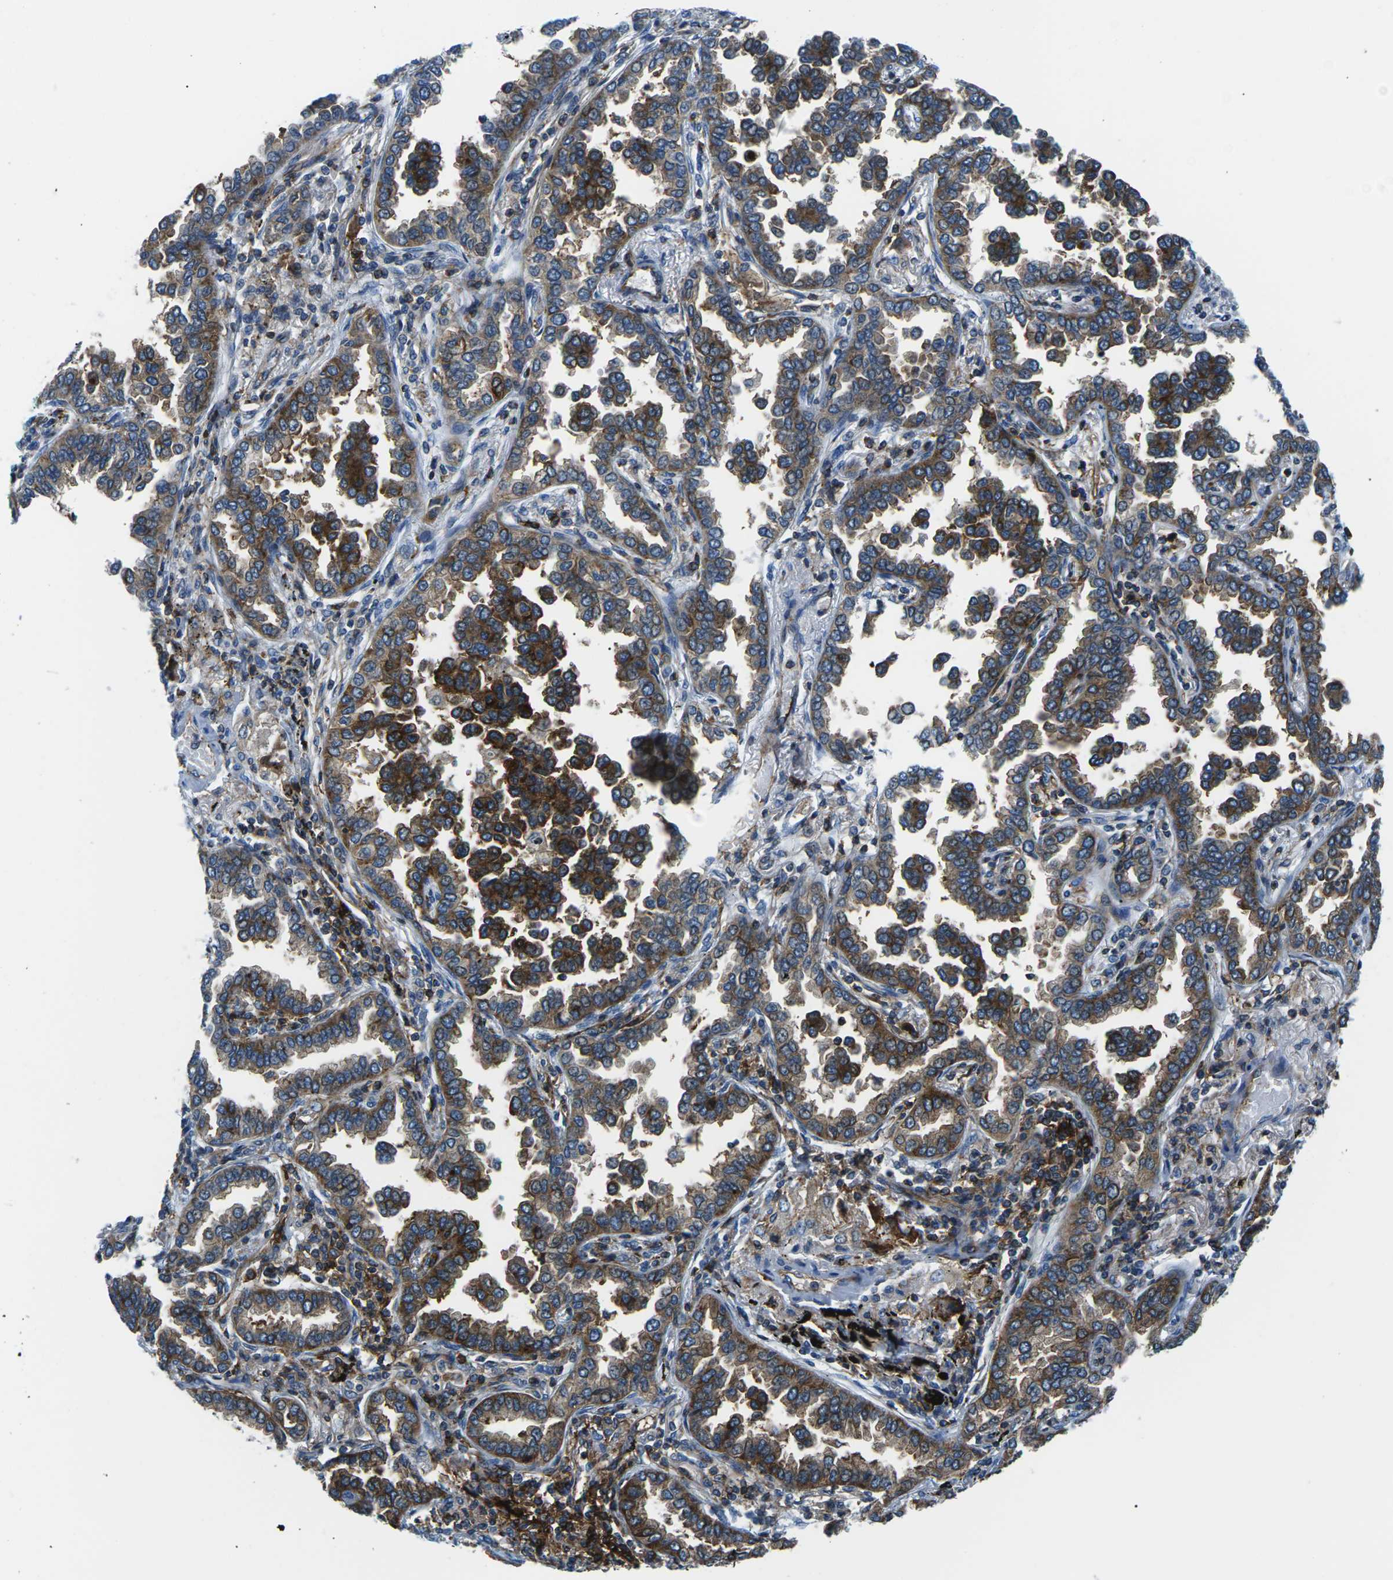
{"staining": {"intensity": "strong", "quantity": ">75%", "location": "cytoplasmic/membranous"}, "tissue": "lung cancer", "cell_type": "Tumor cells", "image_type": "cancer", "snomed": [{"axis": "morphology", "description": "Normal tissue, NOS"}, {"axis": "morphology", "description": "Adenocarcinoma, NOS"}, {"axis": "topography", "description": "Lung"}], "caption": "Immunohistochemical staining of human lung cancer (adenocarcinoma) reveals high levels of strong cytoplasmic/membranous positivity in approximately >75% of tumor cells.", "gene": "SOCS4", "patient": {"sex": "male", "age": 59}}